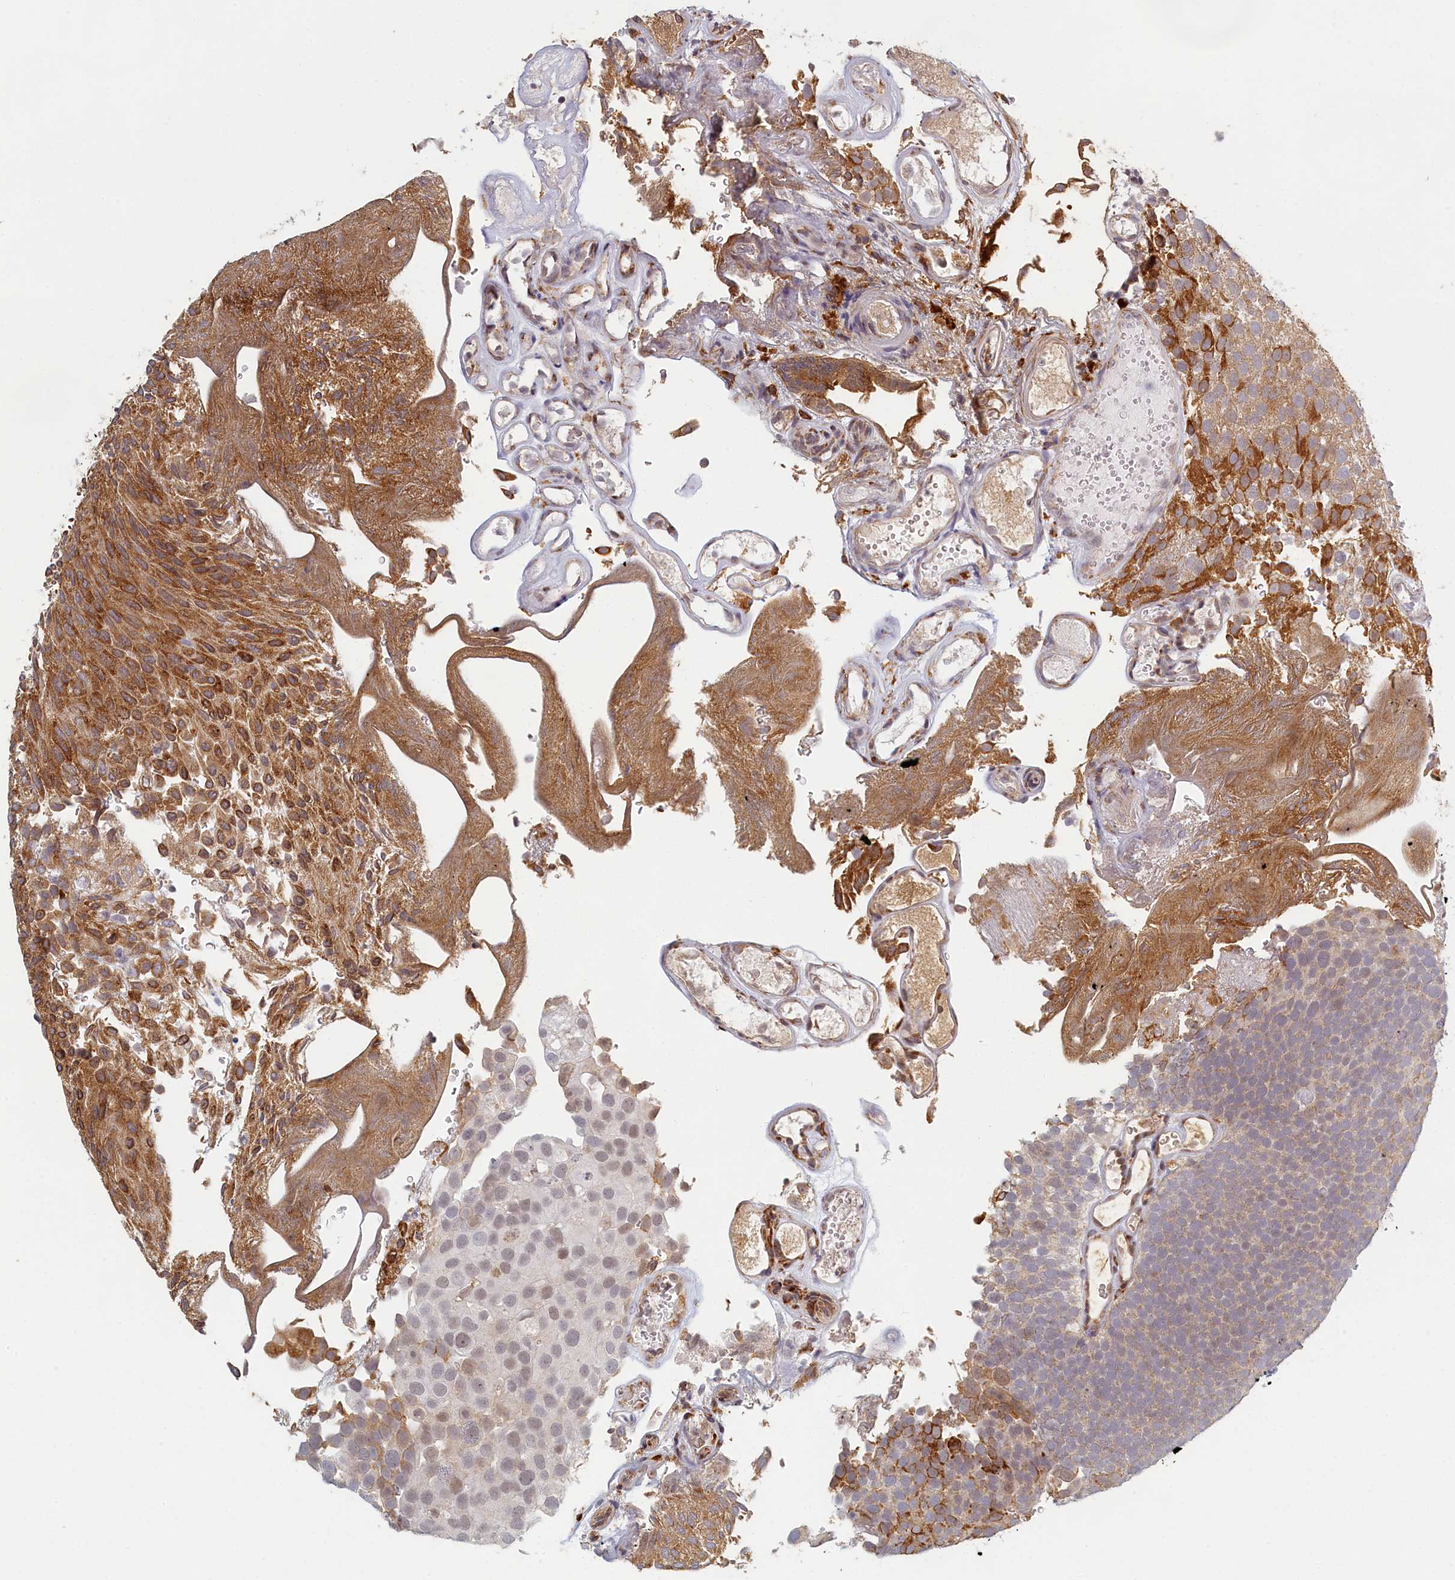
{"staining": {"intensity": "moderate", "quantity": ">75%", "location": "cytoplasmic/membranous"}, "tissue": "urothelial cancer", "cell_type": "Tumor cells", "image_type": "cancer", "snomed": [{"axis": "morphology", "description": "Urothelial carcinoma, Low grade"}, {"axis": "topography", "description": "Urinary bladder"}], "caption": "A photomicrograph of human urothelial carcinoma (low-grade) stained for a protein shows moderate cytoplasmic/membranous brown staining in tumor cells.", "gene": "DNAJC17", "patient": {"sex": "male", "age": 78}}